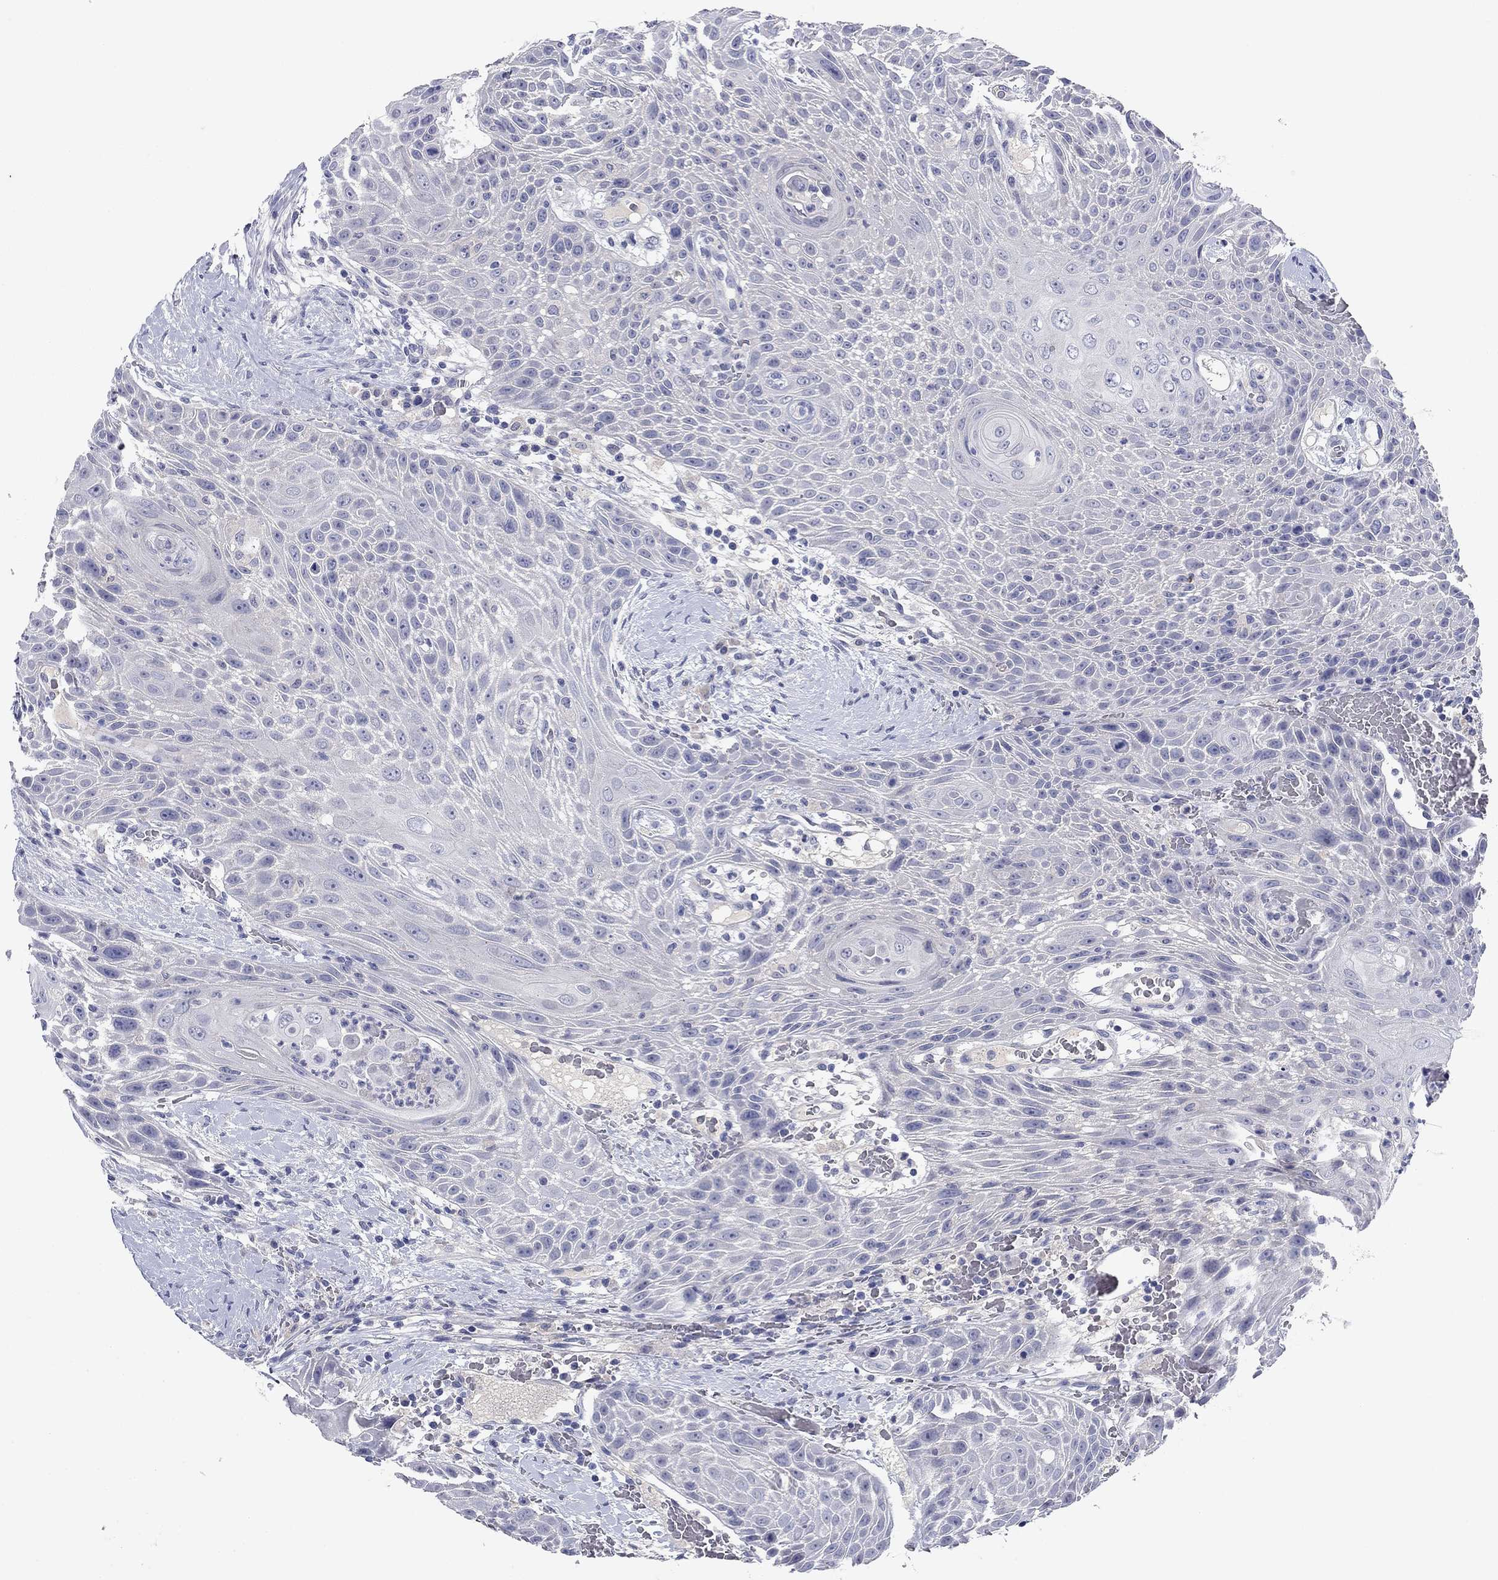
{"staining": {"intensity": "negative", "quantity": "none", "location": "none"}, "tissue": "head and neck cancer", "cell_type": "Tumor cells", "image_type": "cancer", "snomed": [{"axis": "morphology", "description": "Squamous cell carcinoma, NOS"}, {"axis": "topography", "description": "Head-Neck"}], "caption": "A histopathology image of squamous cell carcinoma (head and neck) stained for a protein demonstrates no brown staining in tumor cells.", "gene": "CNTNAP4", "patient": {"sex": "male", "age": 69}}